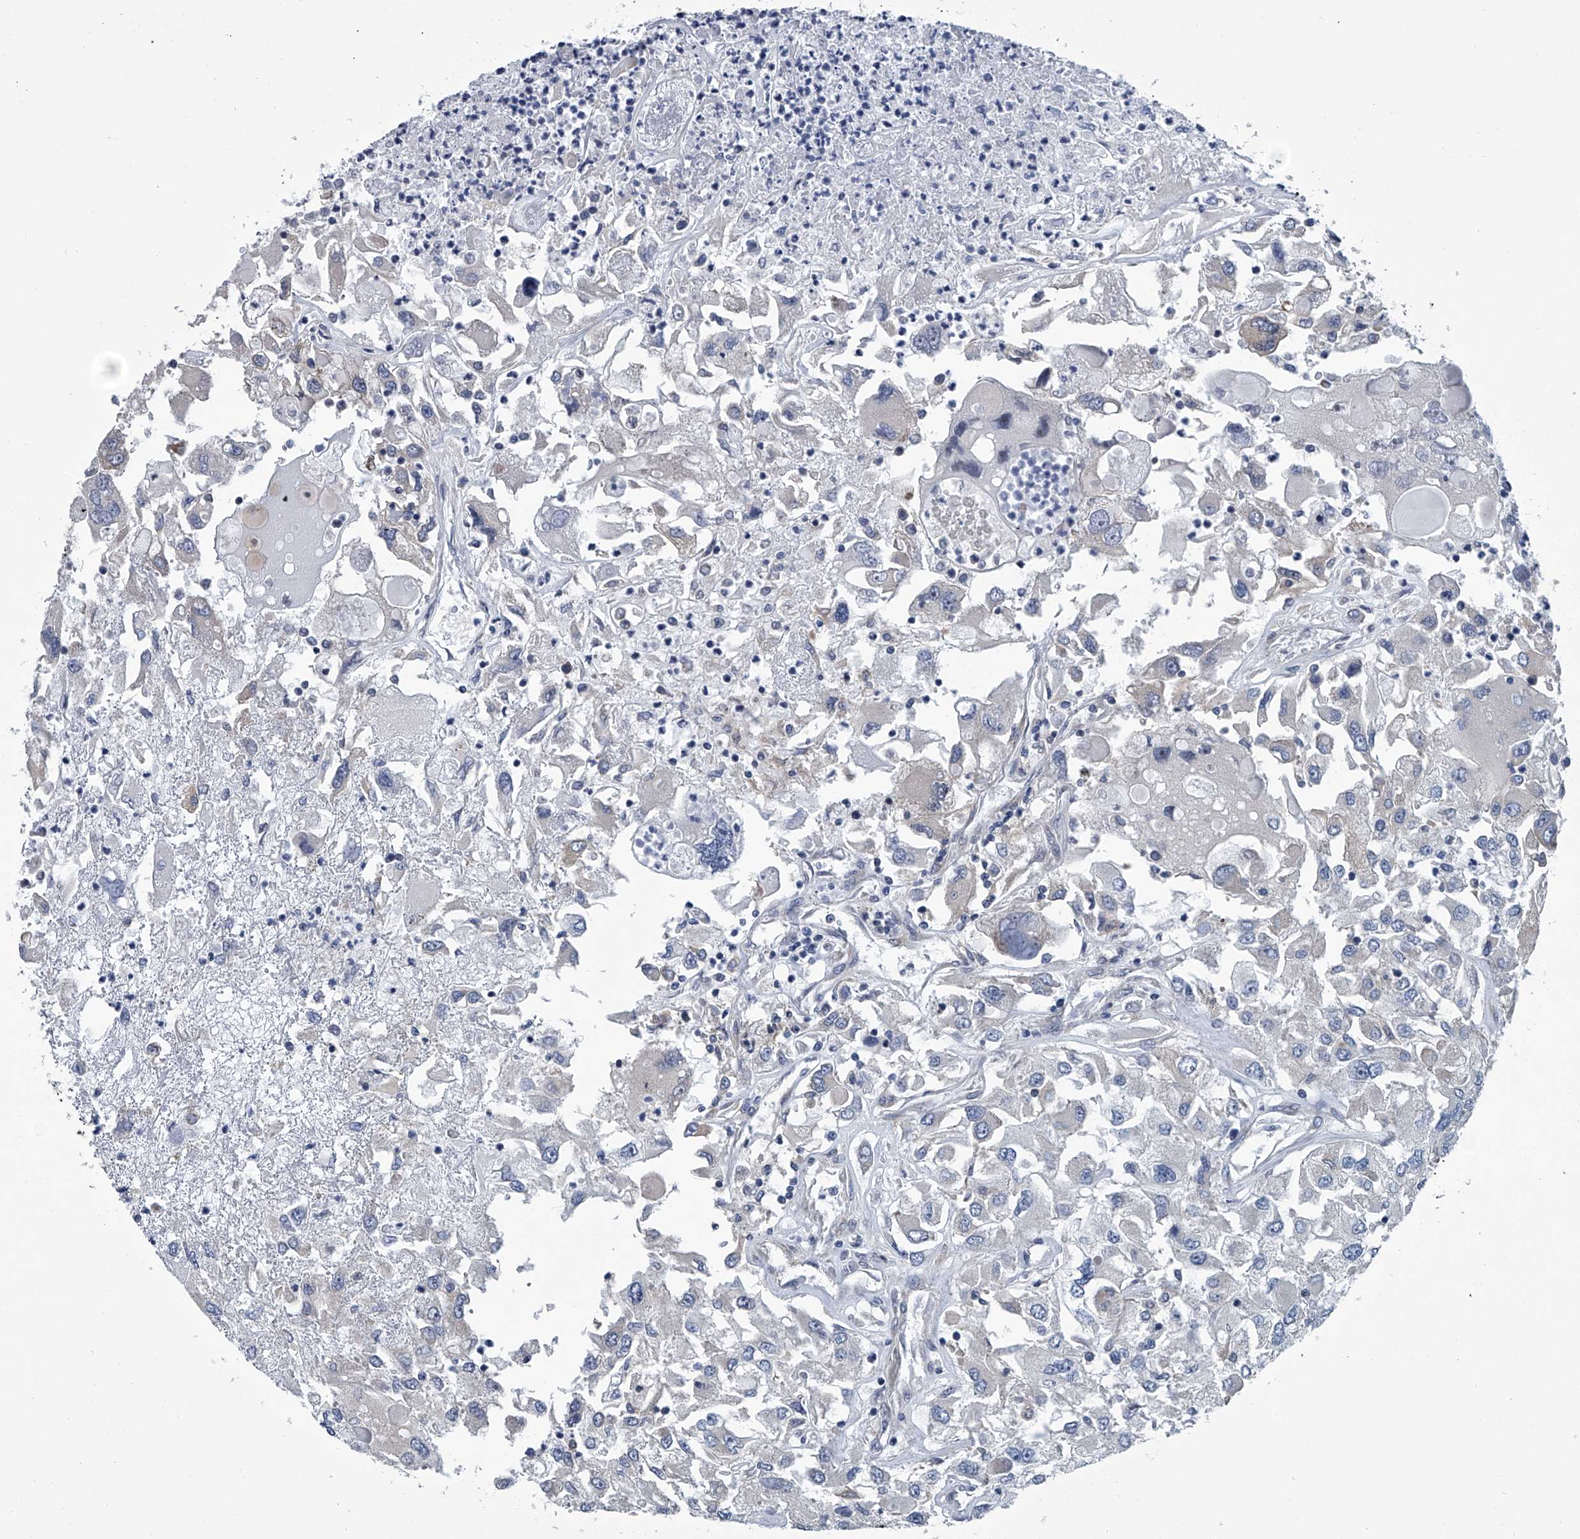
{"staining": {"intensity": "negative", "quantity": "none", "location": "none"}, "tissue": "renal cancer", "cell_type": "Tumor cells", "image_type": "cancer", "snomed": [{"axis": "morphology", "description": "Adenocarcinoma, NOS"}, {"axis": "topography", "description": "Kidney"}], "caption": "High power microscopy histopathology image of an immunohistochemistry photomicrograph of renal adenocarcinoma, revealing no significant expression in tumor cells.", "gene": "PPP2R5D", "patient": {"sex": "female", "age": 52}}